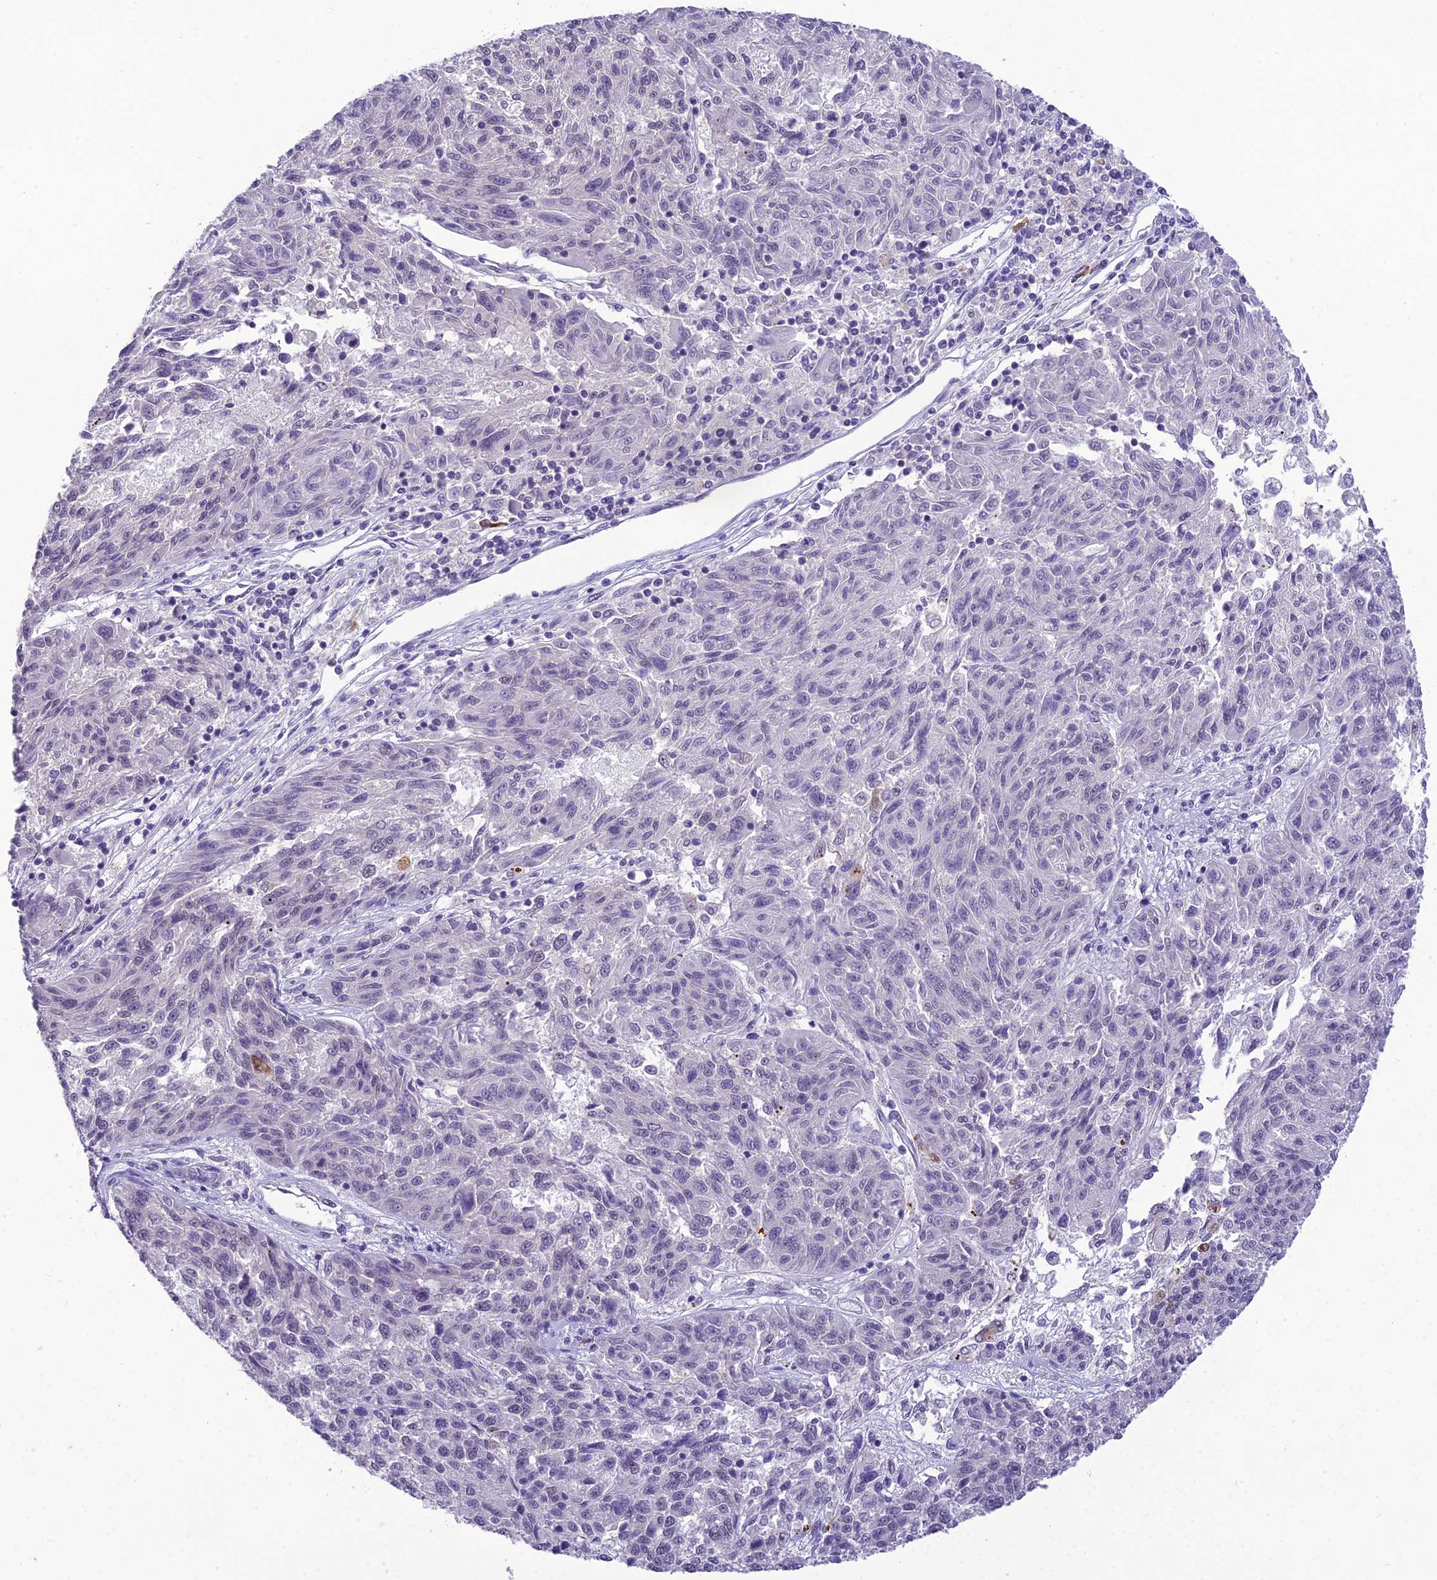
{"staining": {"intensity": "negative", "quantity": "none", "location": "none"}, "tissue": "melanoma", "cell_type": "Tumor cells", "image_type": "cancer", "snomed": [{"axis": "morphology", "description": "Malignant melanoma, NOS"}, {"axis": "topography", "description": "Skin"}], "caption": "Tumor cells are negative for protein expression in human melanoma. (Brightfield microscopy of DAB IHC at high magnification).", "gene": "SH3RF3", "patient": {"sex": "male", "age": 53}}